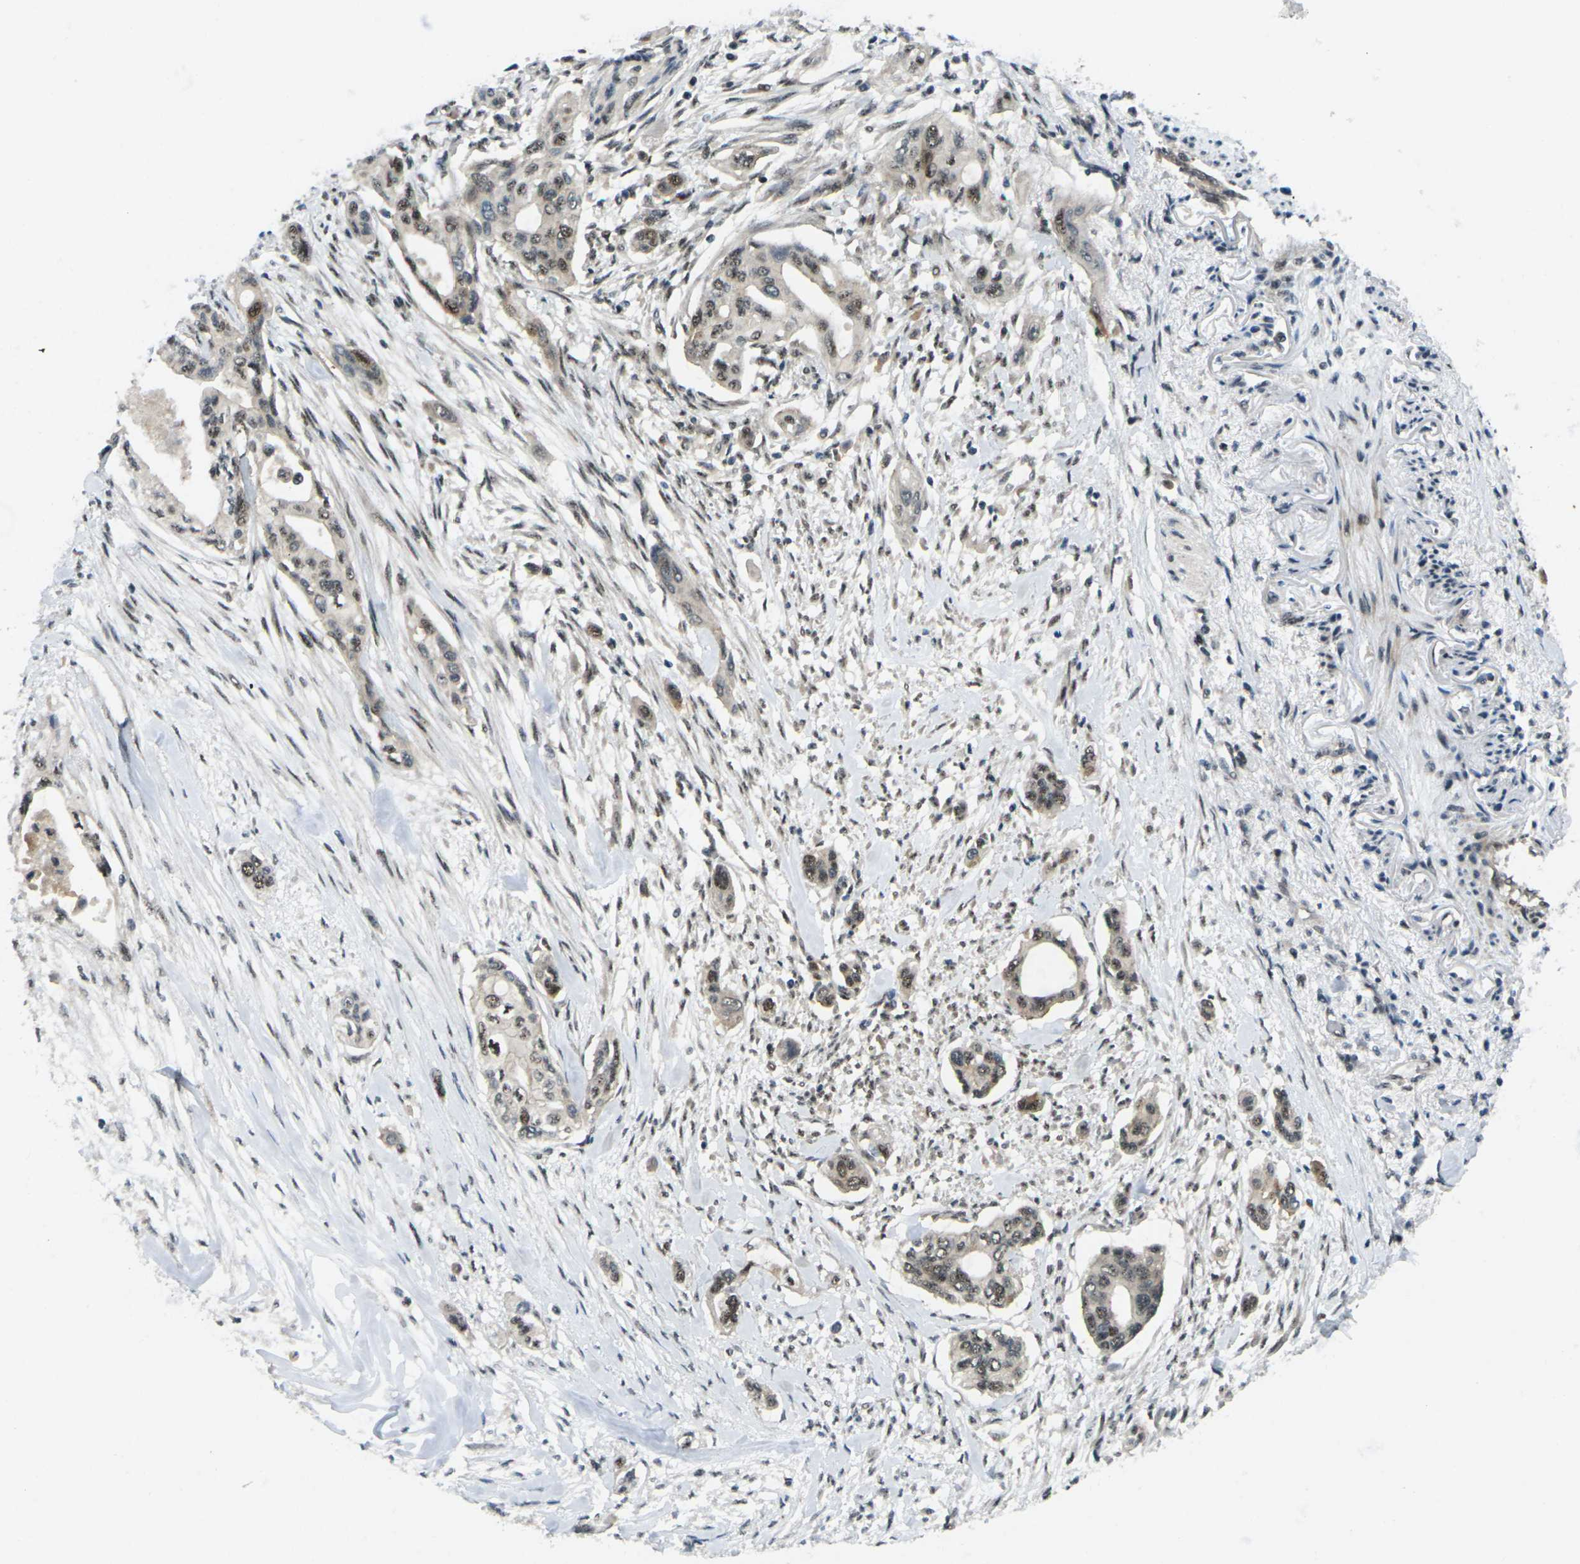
{"staining": {"intensity": "moderate", "quantity": ">75%", "location": "nuclear"}, "tissue": "pancreatic cancer", "cell_type": "Tumor cells", "image_type": "cancer", "snomed": [{"axis": "morphology", "description": "Adenocarcinoma, NOS"}, {"axis": "topography", "description": "Pancreas"}], "caption": "A micrograph of human pancreatic adenocarcinoma stained for a protein reveals moderate nuclear brown staining in tumor cells. Nuclei are stained in blue.", "gene": "UBE2S", "patient": {"sex": "female", "age": 60}}